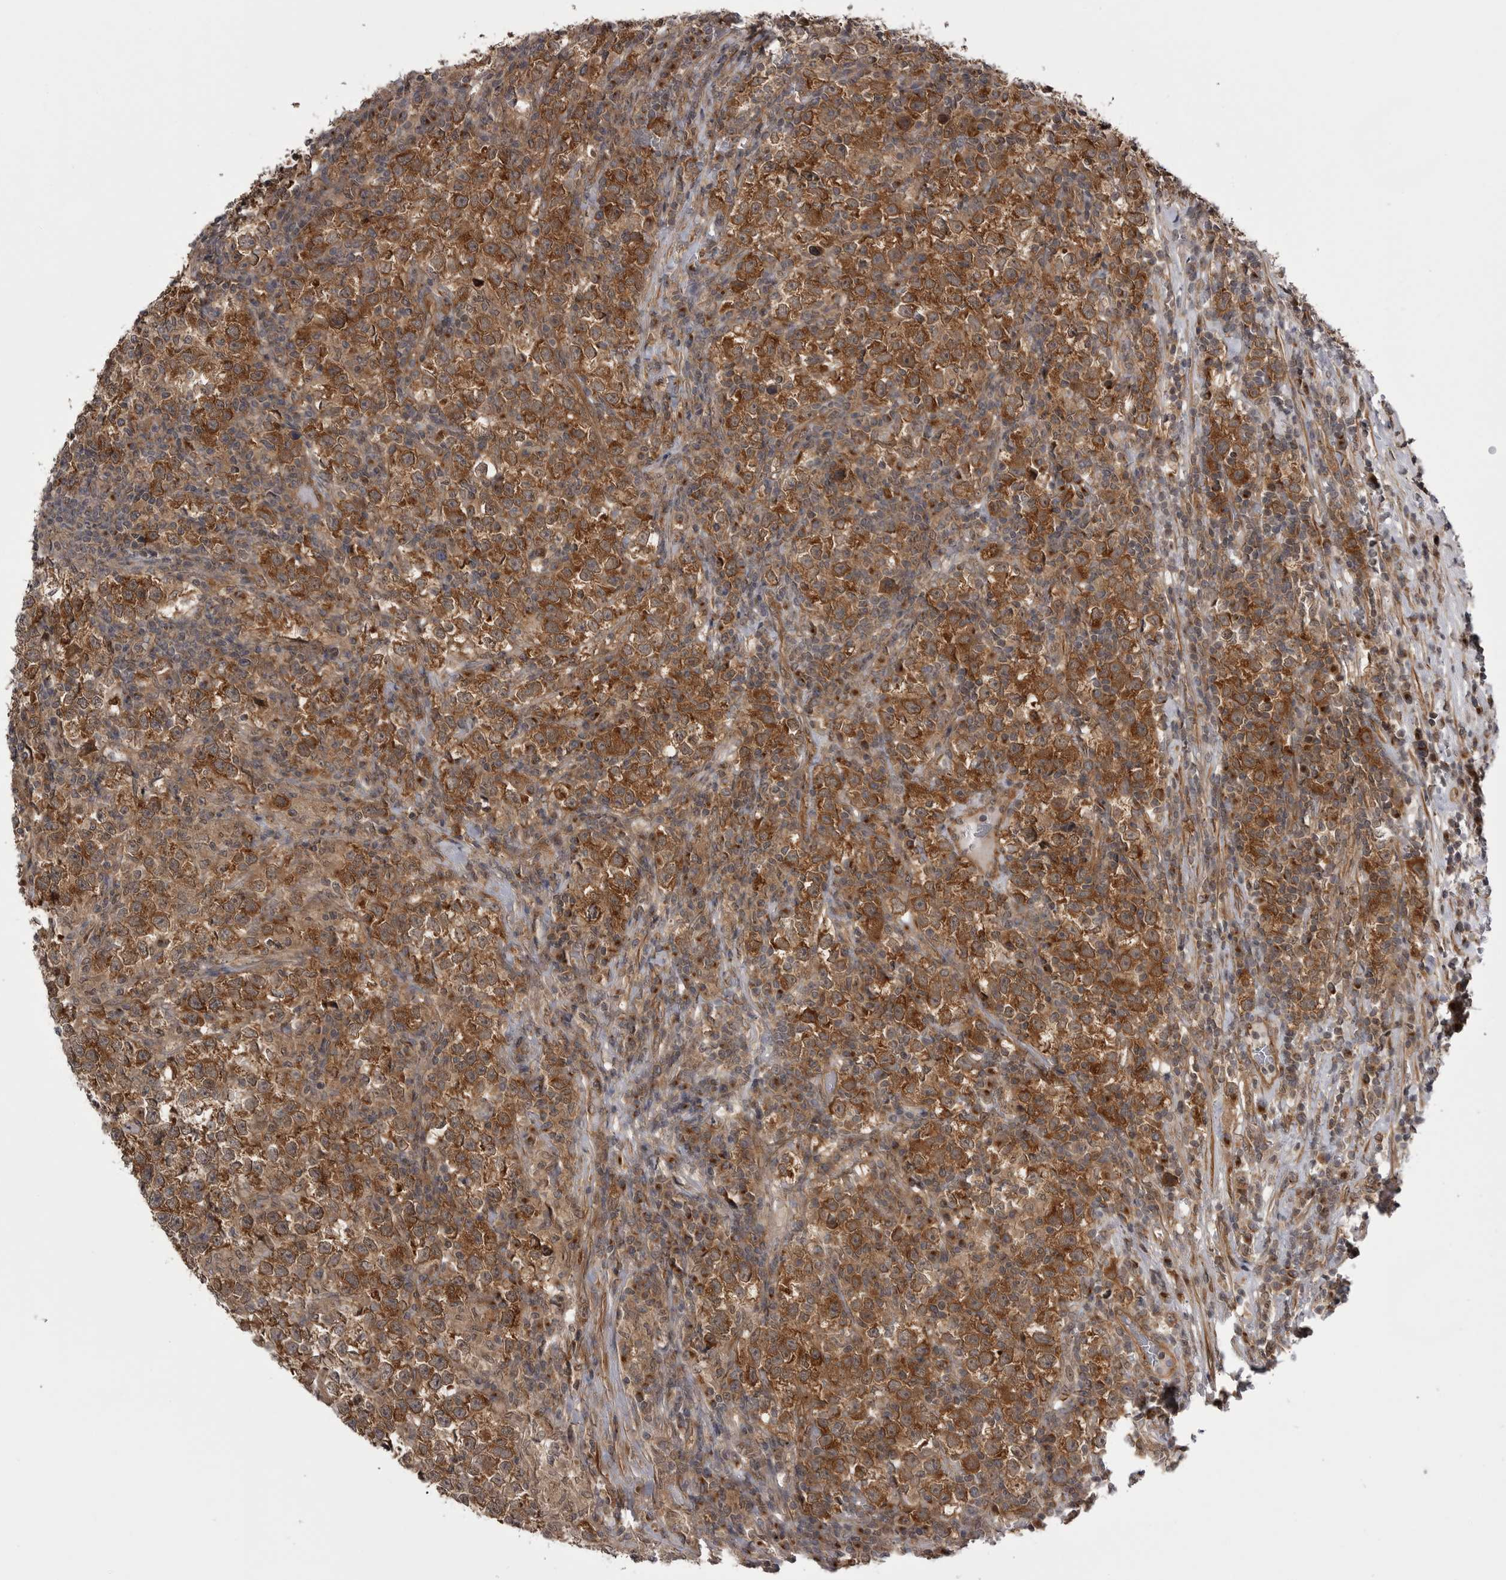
{"staining": {"intensity": "moderate", "quantity": ">75%", "location": "cytoplasmic/membranous"}, "tissue": "testis cancer", "cell_type": "Tumor cells", "image_type": "cancer", "snomed": [{"axis": "morphology", "description": "Normal tissue, NOS"}, {"axis": "morphology", "description": "Seminoma, NOS"}, {"axis": "topography", "description": "Testis"}], "caption": "High-magnification brightfield microscopy of testis cancer stained with DAB (brown) and counterstained with hematoxylin (blue). tumor cells exhibit moderate cytoplasmic/membranous staining is present in about>75% of cells. (DAB IHC with brightfield microscopy, high magnification).", "gene": "PDCL", "patient": {"sex": "male", "age": 43}}